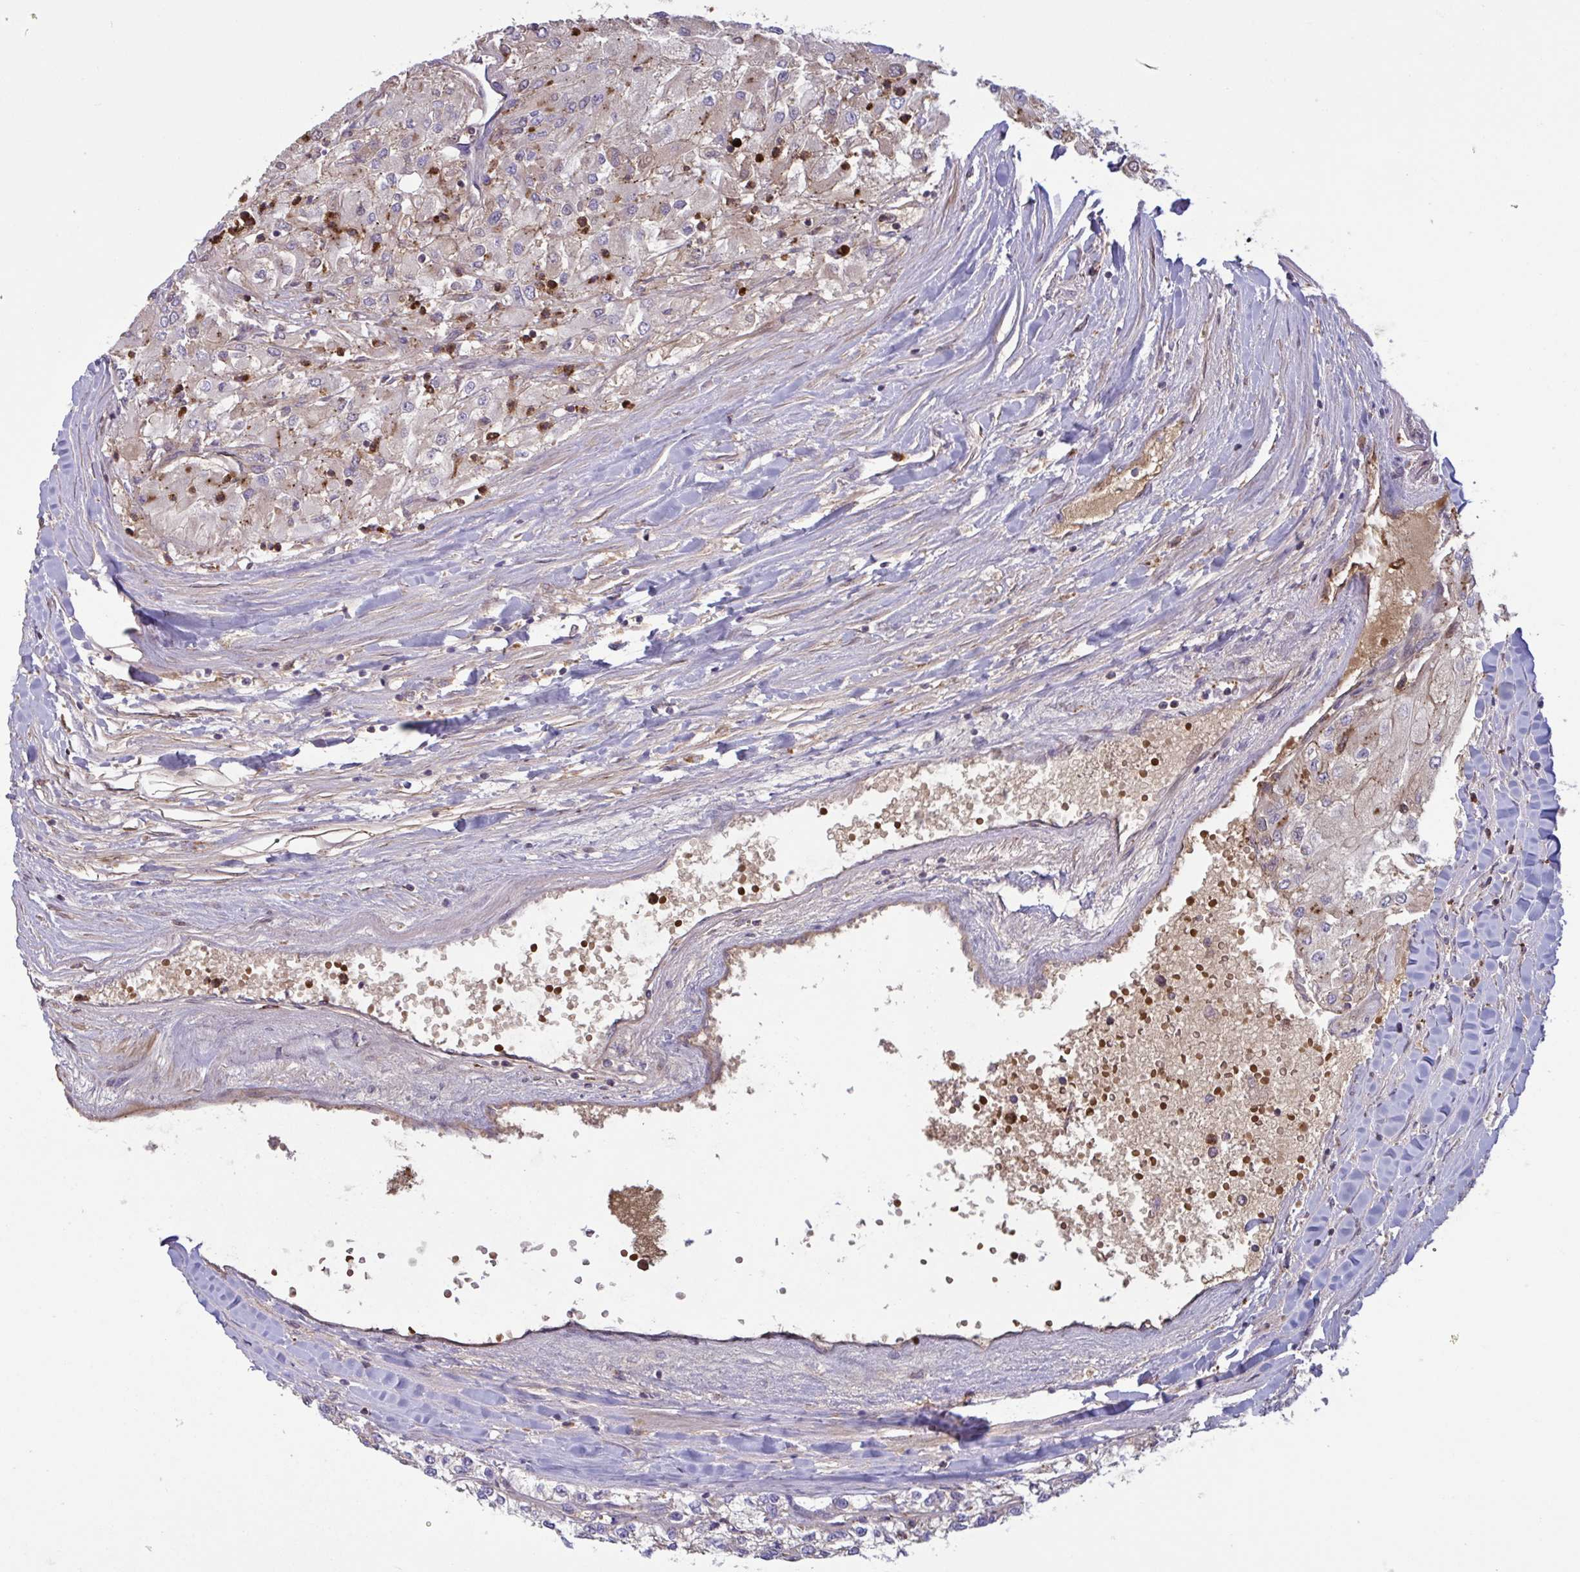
{"staining": {"intensity": "negative", "quantity": "none", "location": "none"}, "tissue": "renal cancer", "cell_type": "Tumor cells", "image_type": "cancer", "snomed": [{"axis": "morphology", "description": "Adenocarcinoma, NOS"}, {"axis": "topography", "description": "Kidney"}], "caption": "Immunohistochemistry of human renal cancer reveals no expression in tumor cells. (Brightfield microscopy of DAB immunohistochemistry (IHC) at high magnification).", "gene": "IL1R1", "patient": {"sex": "male", "age": 80}}